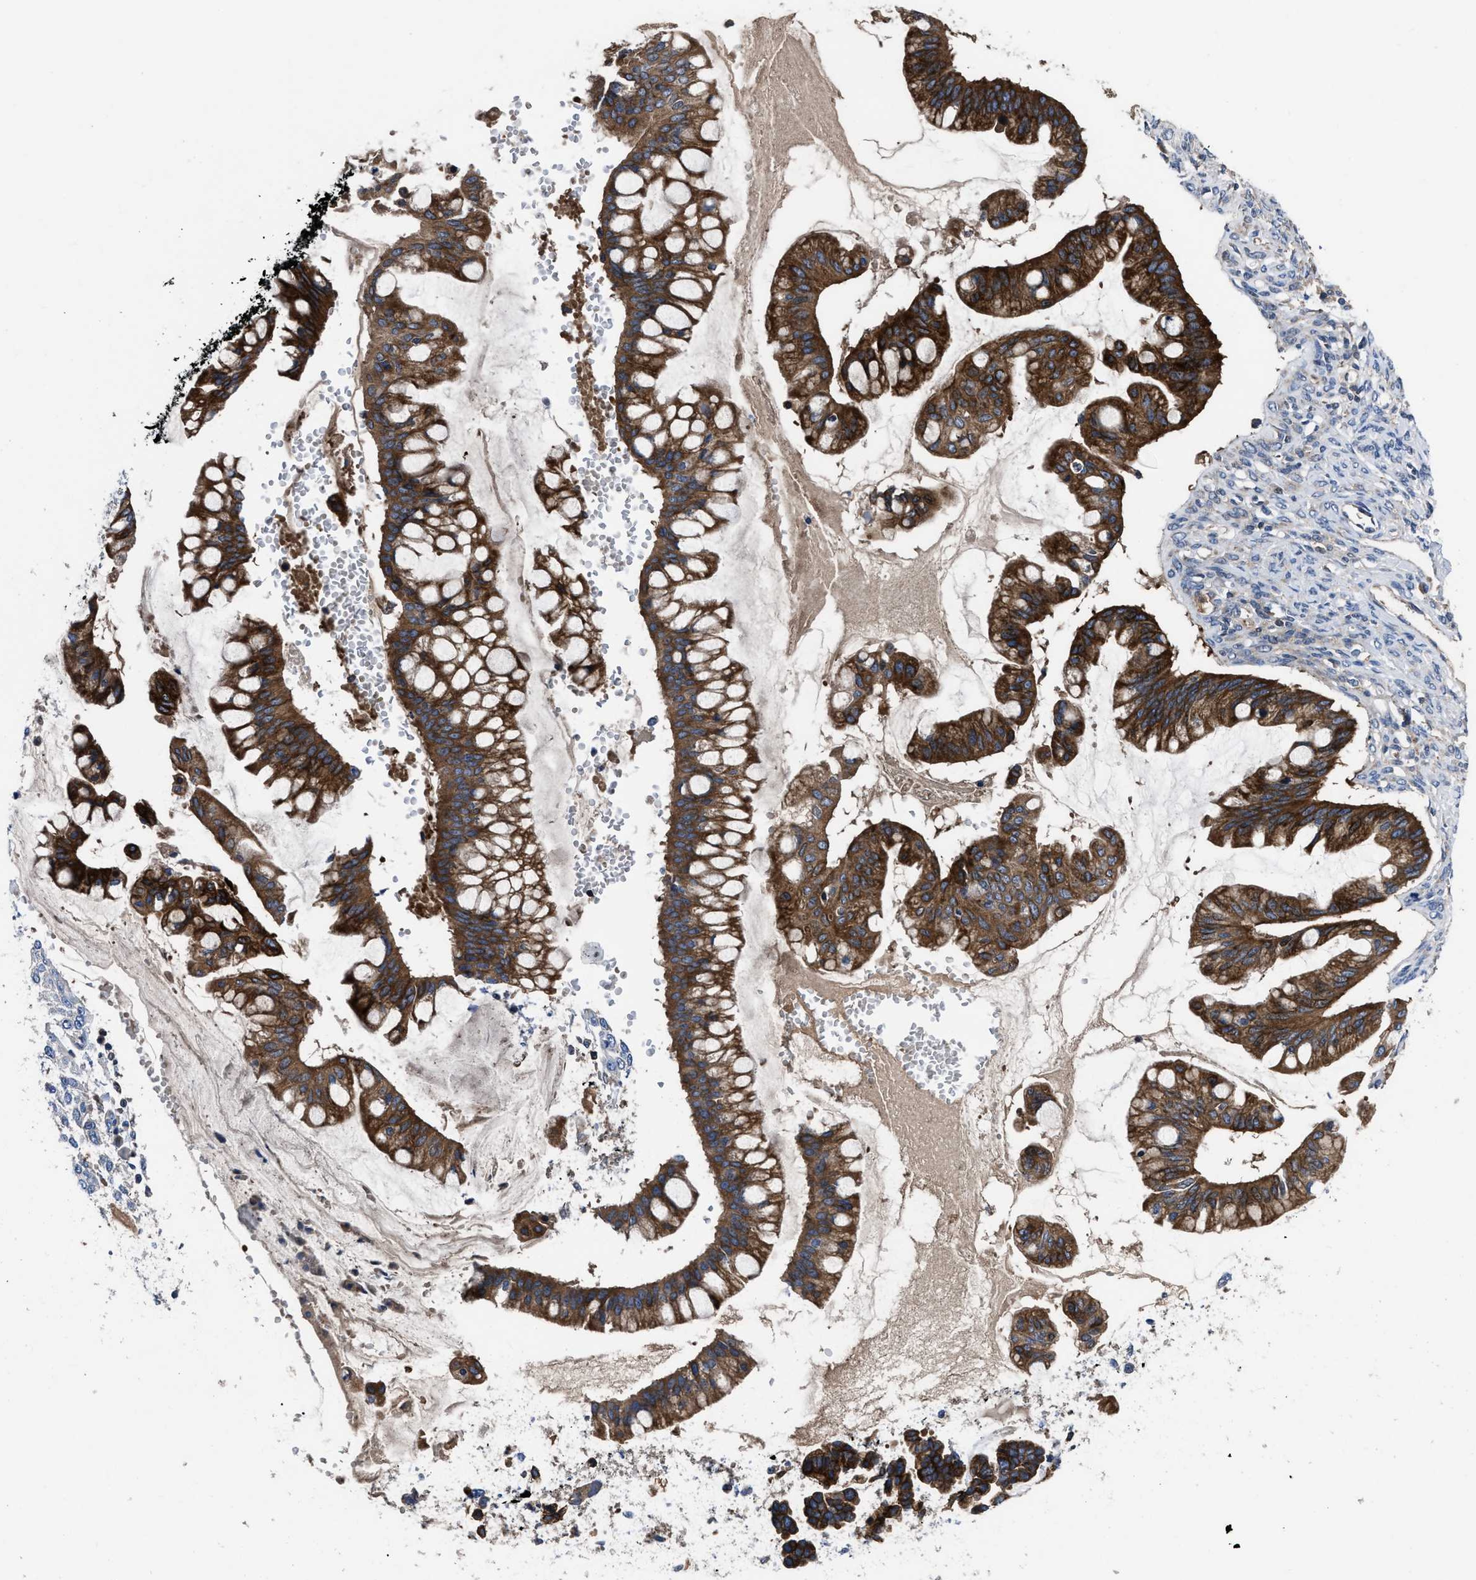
{"staining": {"intensity": "strong", "quantity": ">75%", "location": "cytoplasmic/membranous"}, "tissue": "ovarian cancer", "cell_type": "Tumor cells", "image_type": "cancer", "snomed": [{"axis": "morphology", "description": "Cystadenocarcinoma, mucinous, NOS"}, {"axis": "topography", "description": "Ovary"}], "caption": "Ovarian mucinous cystadenocarcinoma stained with immunohistochemistry displays strong cytoplasmic/membranous expression in about >75% of tumor cells.", "gene": "YBEY", "patient": {"sex": "female", "age": 73}}